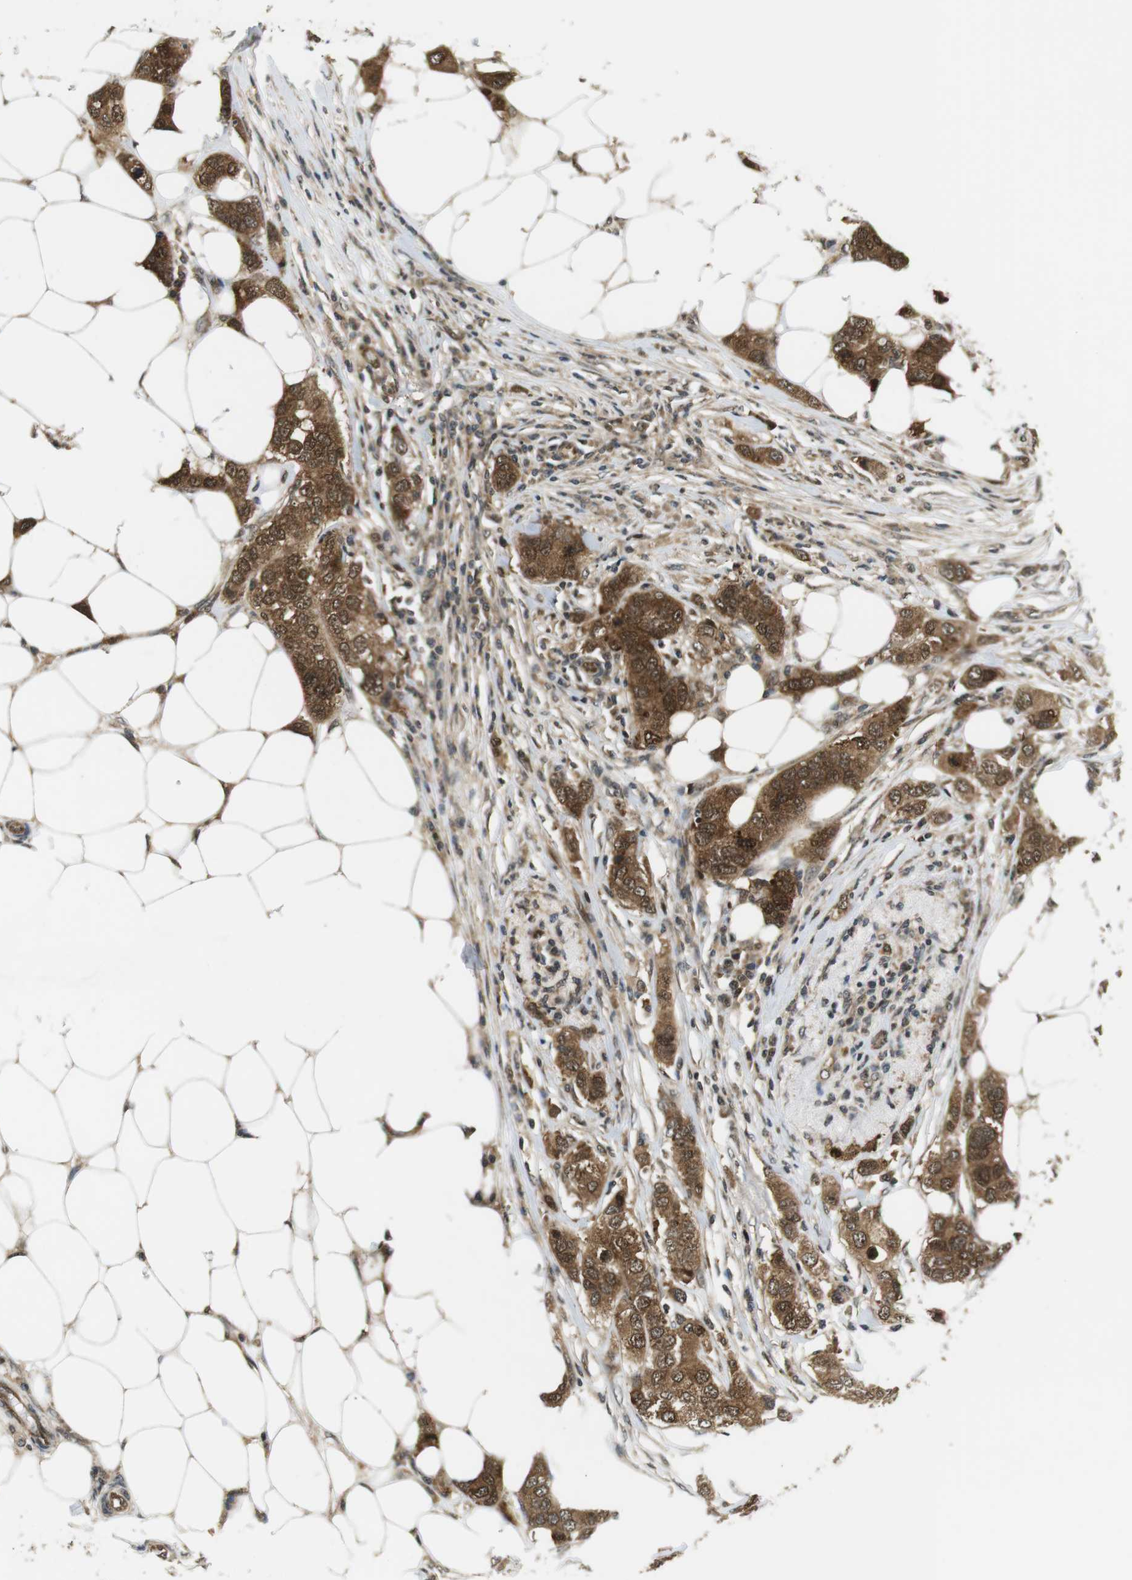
{"staining": {"intensity": "moderate", "quantity": ">75%", "location": "cytoplasmic/membranous,nuclear"}, "tissue": "breast cancer", "cell_type": "Tumor cells", "image_type": "cancer", "snomed": [{"axis": "morphology", "description": "Duct carcinoma"}, {"axis": "topography", "description": "Breast"}], "caption": "Protein expression analysis of infiltrating ductal carcinoma (breast) demonstrates moderate cytoplasmic/membranous and nuclear positivity in about >75% of tumor cells.", "gene": "CSNK2B", "patient": {"sex": "female", "age": 50}}